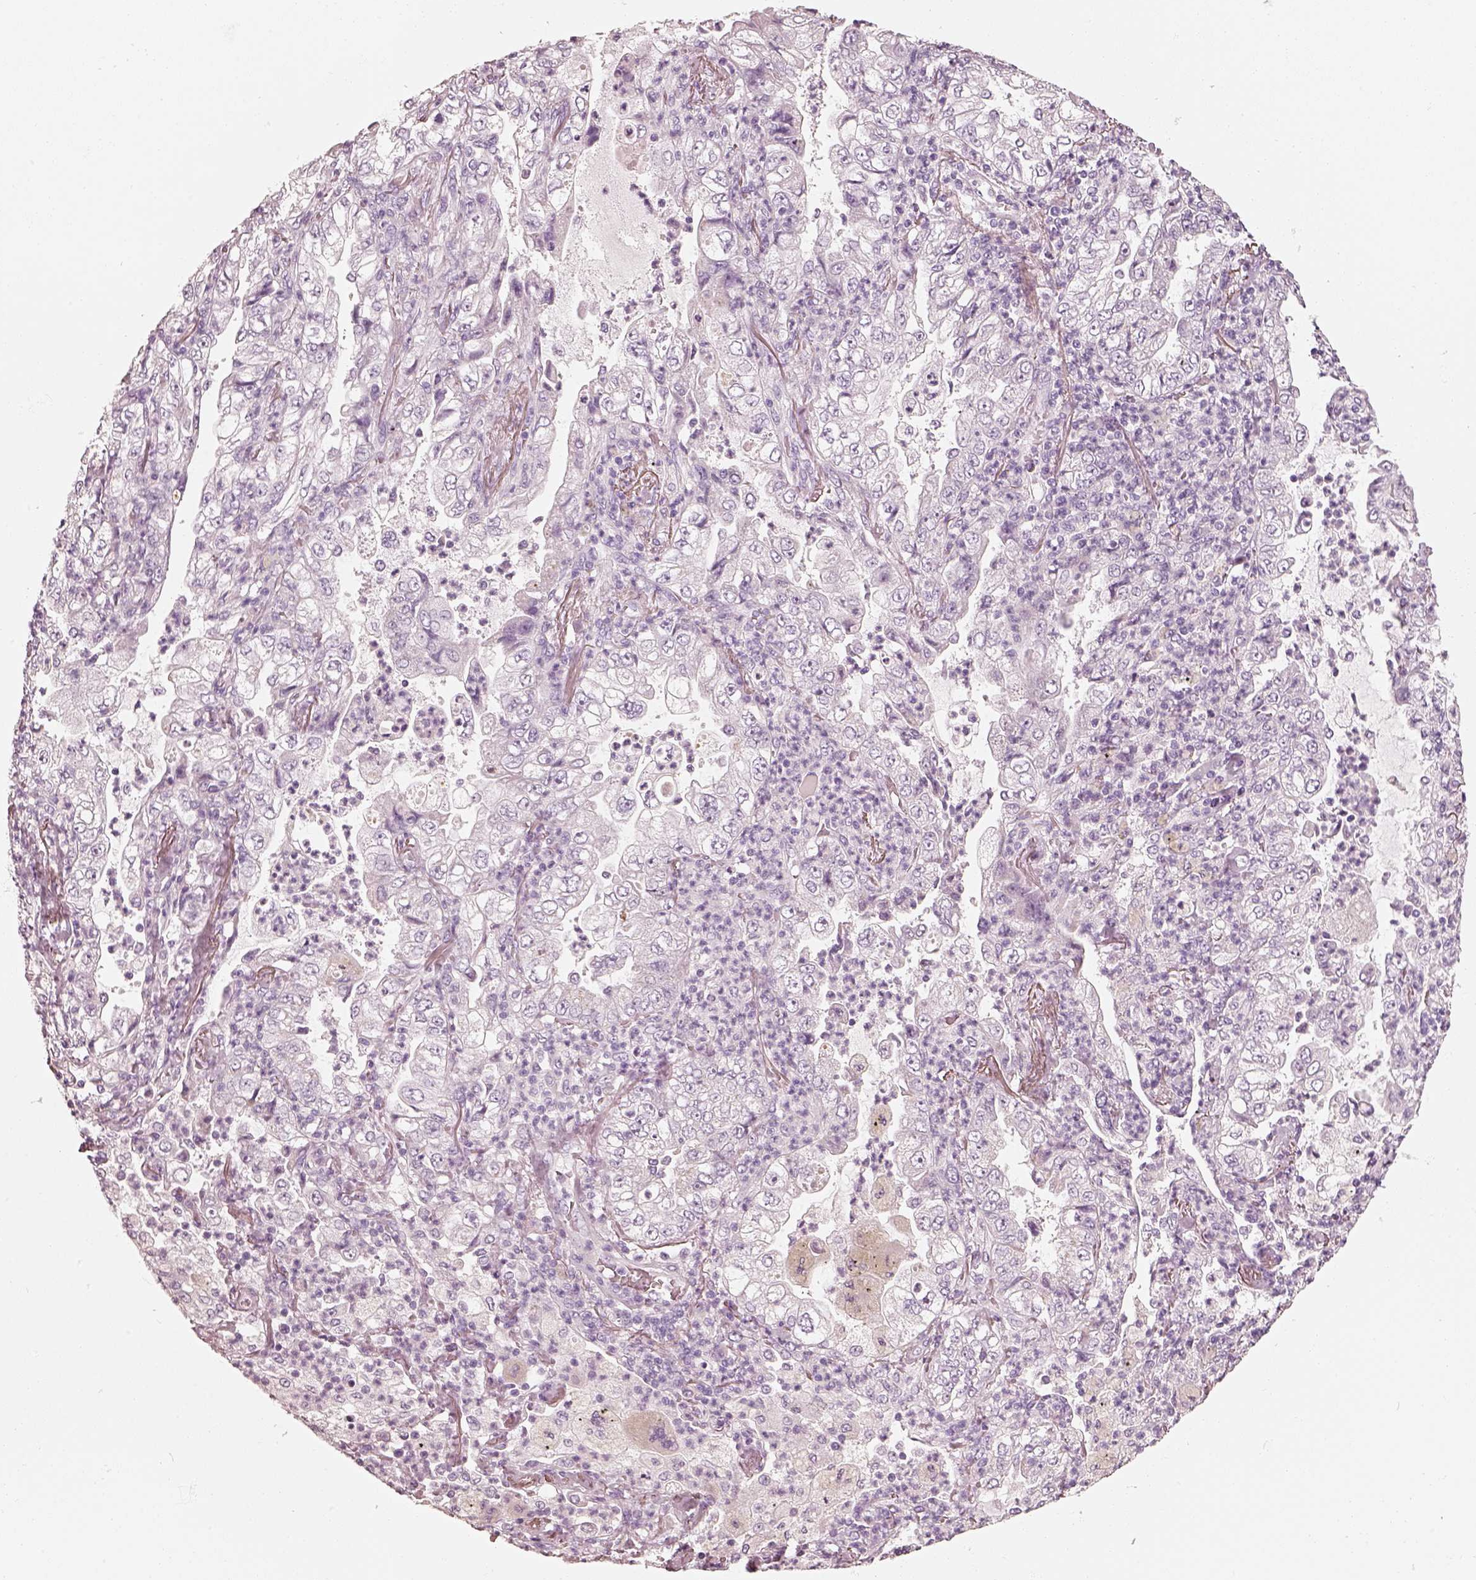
{"staining": {"intensity": "negative", "quantity": "none", "location": "none"}, "tissue": "lung cancer", "cell_type": "Tumor cells", "image_type": "cancer", "snomed": [{"axis": "morphology", "description": "Adenocarcinoma, NOS"}, {"axis": "topography", "description": "Lung"}], "caption": "DAB (3,3'-diaminobenzidine) immunohistochemical staining of human lung adenocarcinoma shows no significant positivity in tumor cells. The staining was performed using DAB (3,3'-diaminobenzidine) to visualize the protein expression in brown, while the nuclei were stained in blue with hematoxylin (Magnification: 20x).", "gene": "R3HDML", "patient": {"sex": "female", "age": 73}}